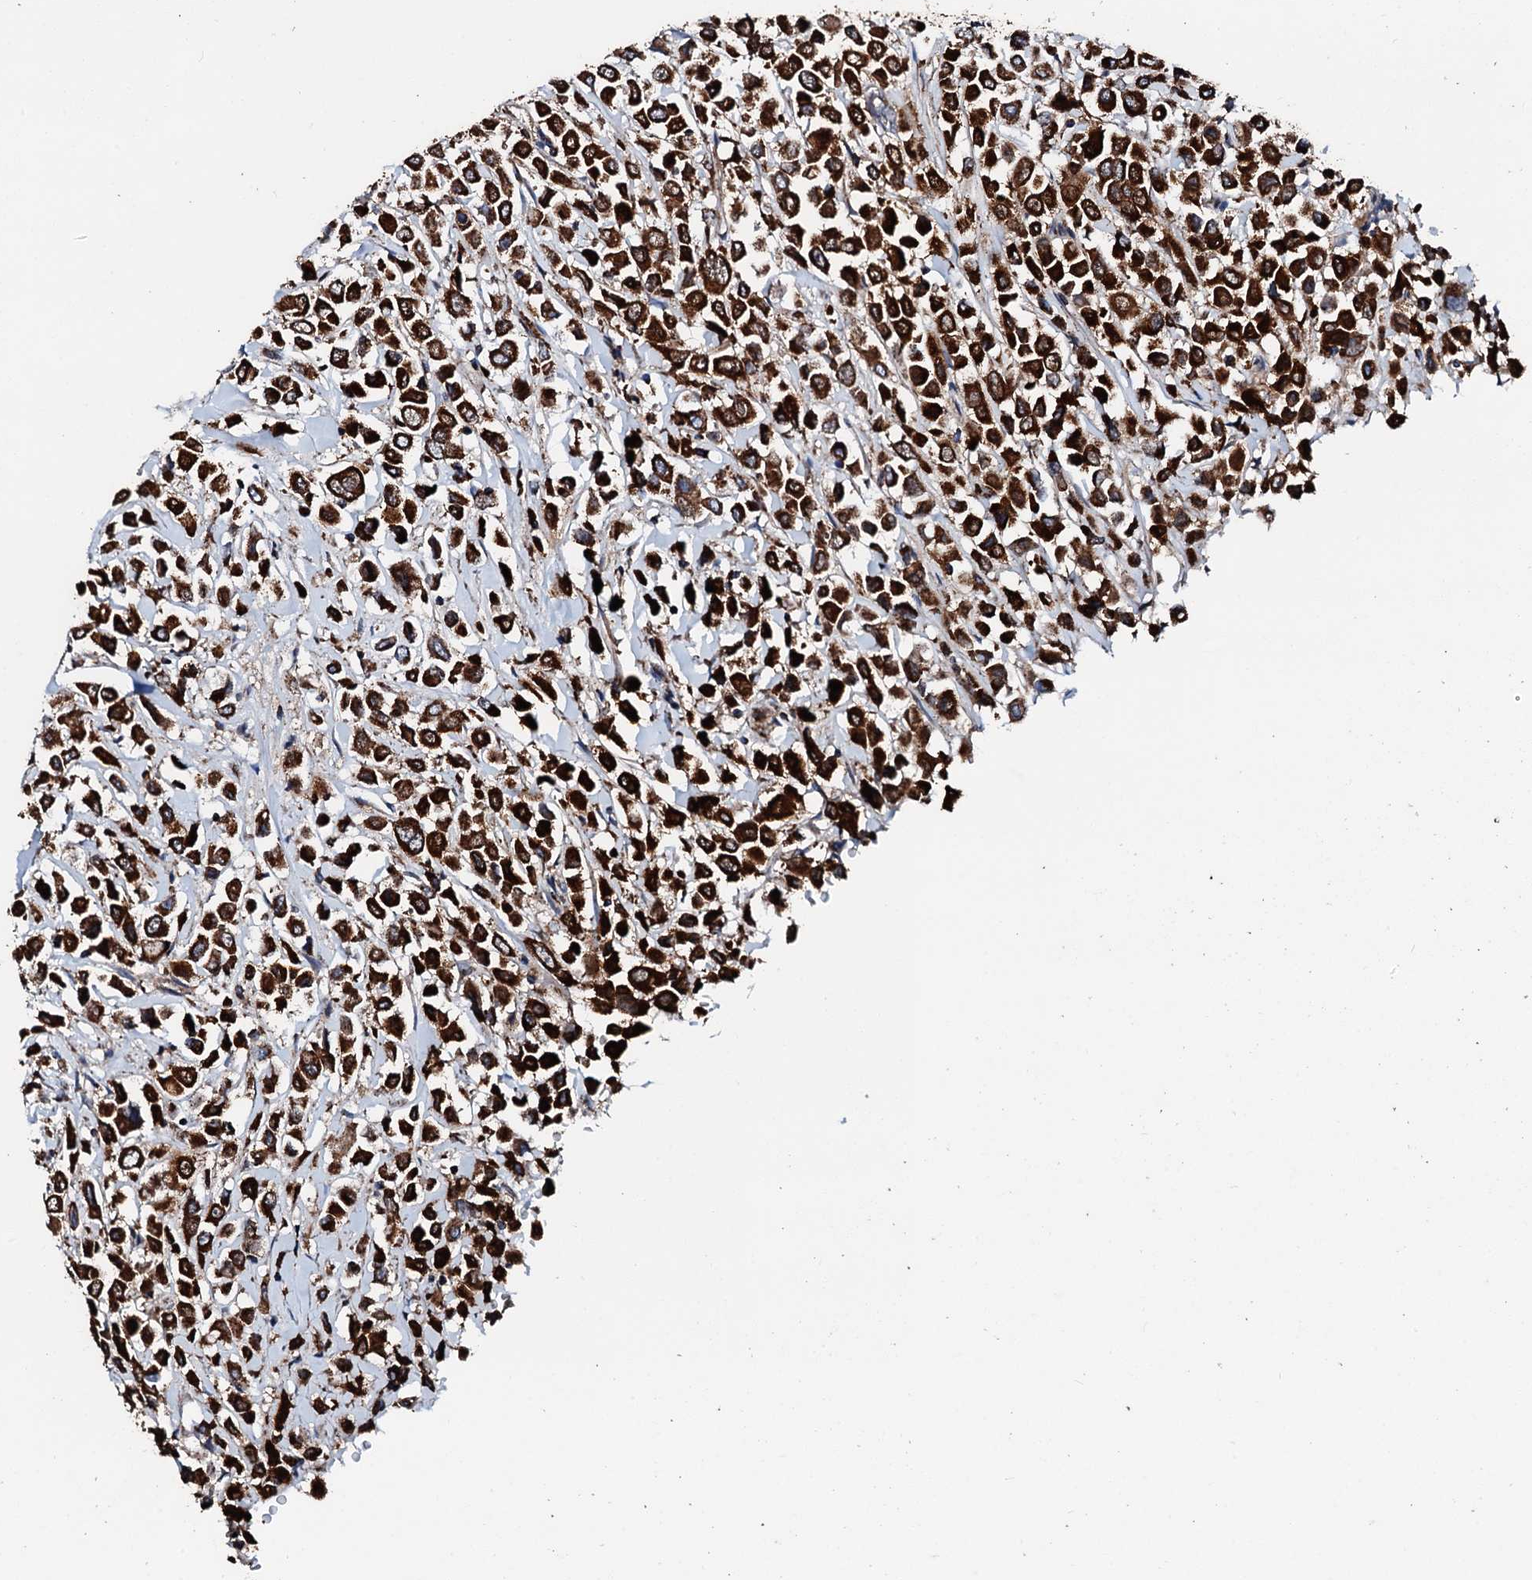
{"staining": {"intensity": "strong", "quantity": ">75%", "location": "cytoplasmic/membranous"}, "tissue": "breast cancer", "cell_type": "Tumor cells", "image_type": "cancer", "snomed": [{"axis": "morphology", "description": "Duct carcinoma"}, {"axis": "topography", "description": "Breast"}], "caption": "Approximately >75% of tumor cells in human breast cancer (invasive ductal carcinoma) display strong cytoplasmic/membranous protein positivity as visualized by brown immunohistochemical staining.", "gene": "HADH", "patient": {"sex": "female", "age": 61}}